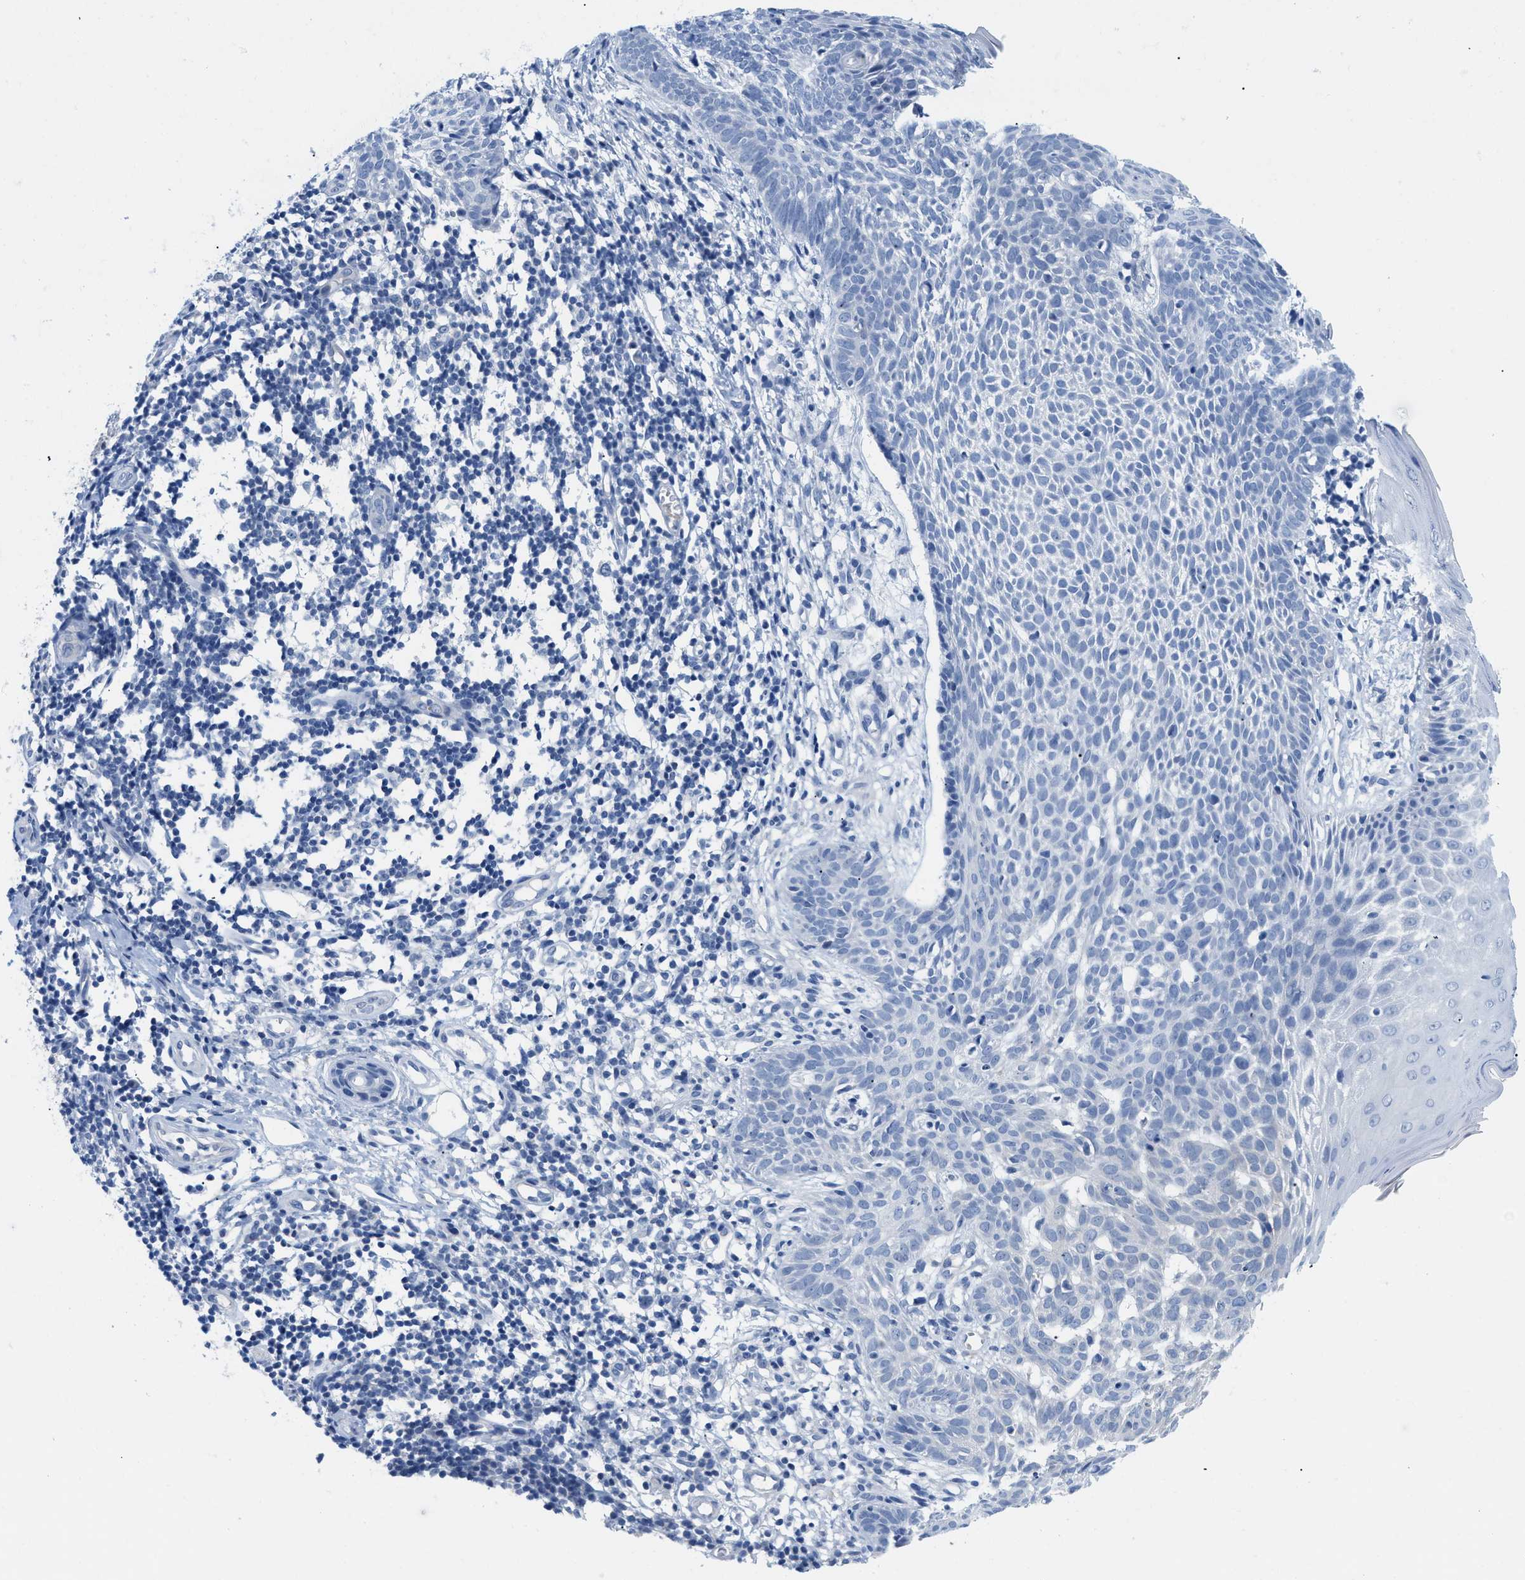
{"staining": {"intensity": "negative", "quantity": "none", "location": "none"}, "tissue": "skin cancer", "cell_type": "Tumor cells", "image_type": "cancer", "snomed": [{"axis": "morphology", "description": "Basal cell carcinoma"}, {"axis": "topography", "description": "Skin"}], "caption": "This micrograph is of basal cell carcinoma (skin) stained with IHC to label a protein in brown with the nuclei are counter-stained blue. There is no staining in tumor cells.", "gene": "BPGM", "patient": {"sex": "male", "age": 60}}